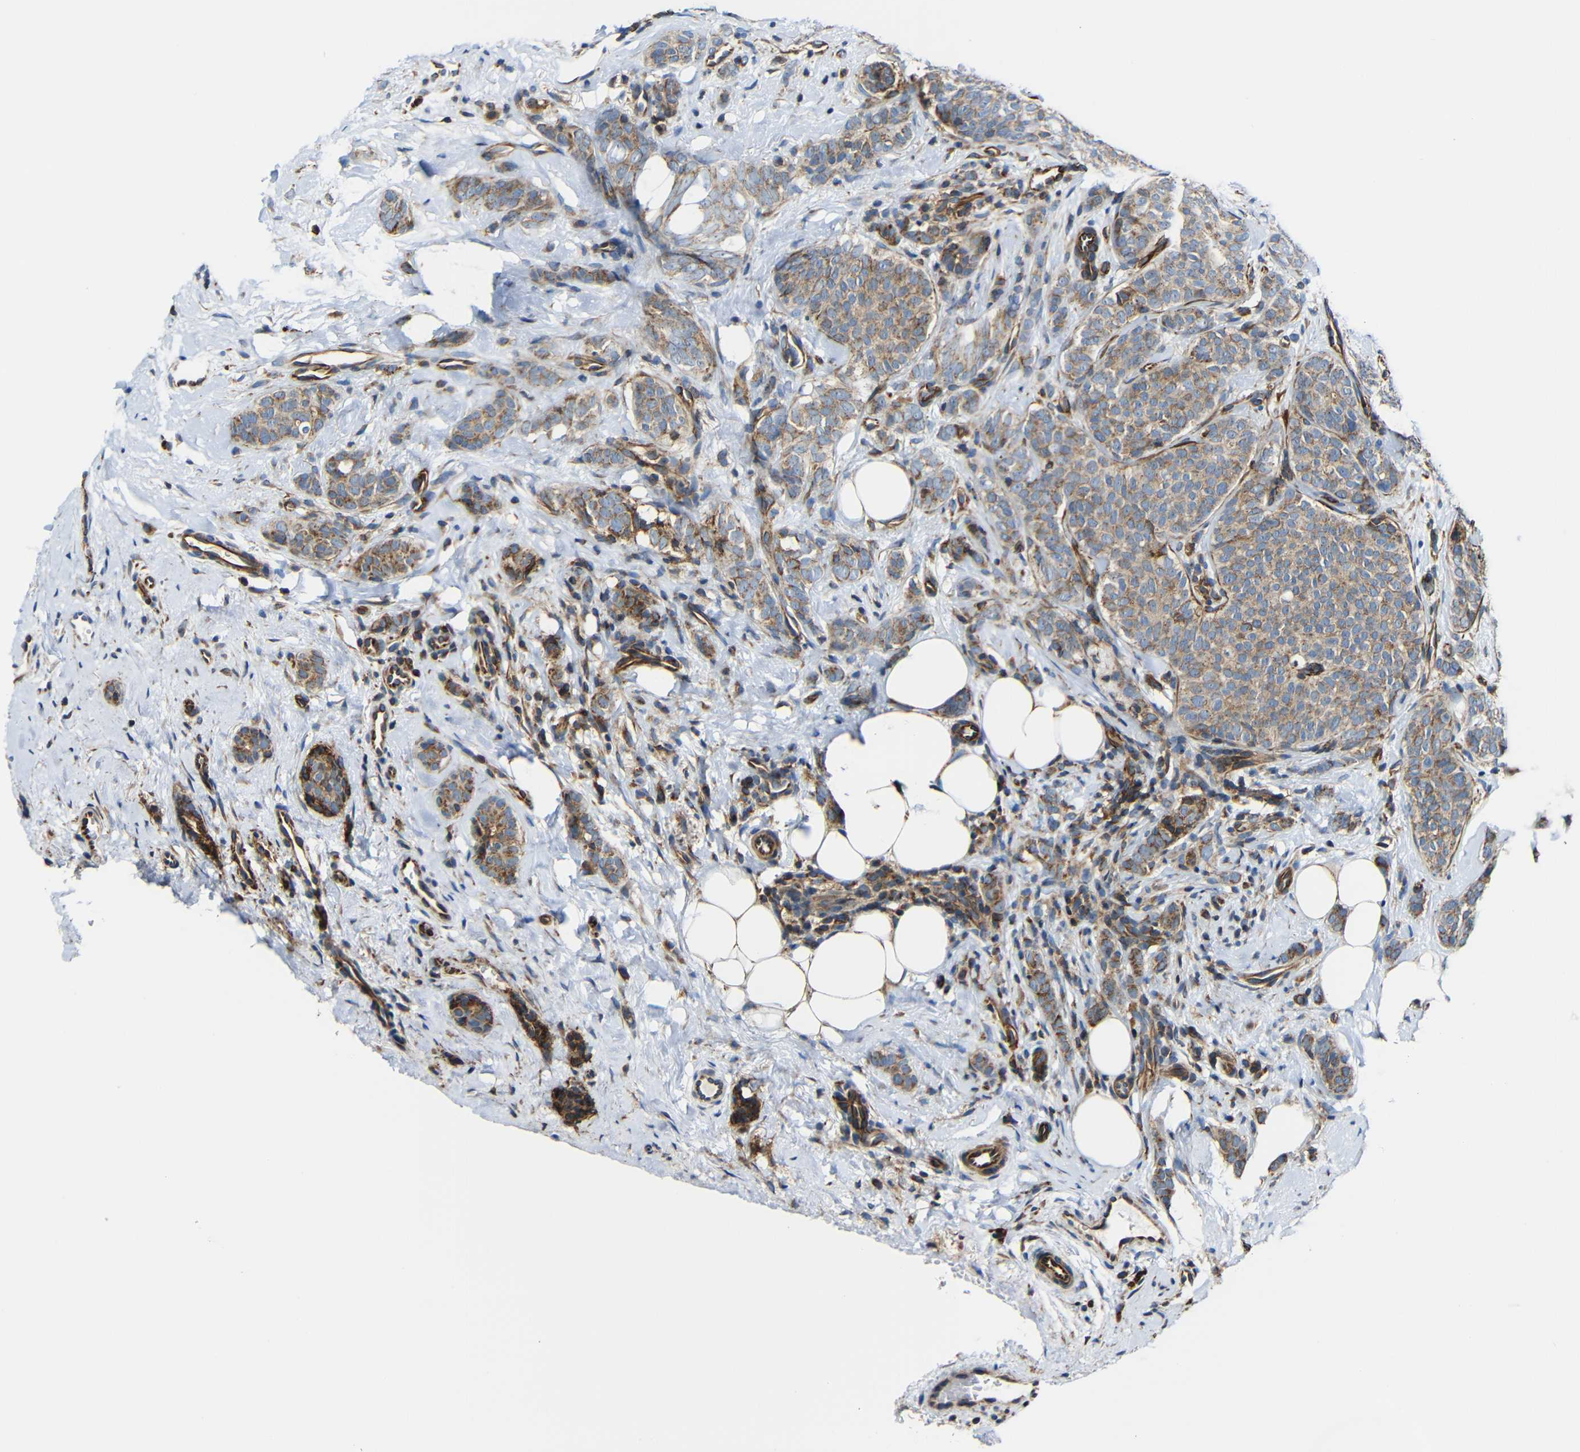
{"staining": {"intensity": "moderate", "quantity": ">75%", "location": "cytoplasmic/membranous"}, "tissue": "breast cancer", "cell_type": "Tumor cells", "image_type": "cancer", "snomed": [{"axis": "morphology", "description": "Lobular carcinoma"}, {"axis": "topography", "description": "Skin"}, {"axis": "topography", "description": "Breast"}], "caption": "Immunohistochemistry (IHC) (DAB (3,3'-diaminobenzidine)) staining of human breast lobular carcinoma exhibits moderate cytoplasmic/membranous protein positivity in approximately >75% of tumor cells.", "gene": "IGSF10", "patient": {"sex": "female", "age": 46}}